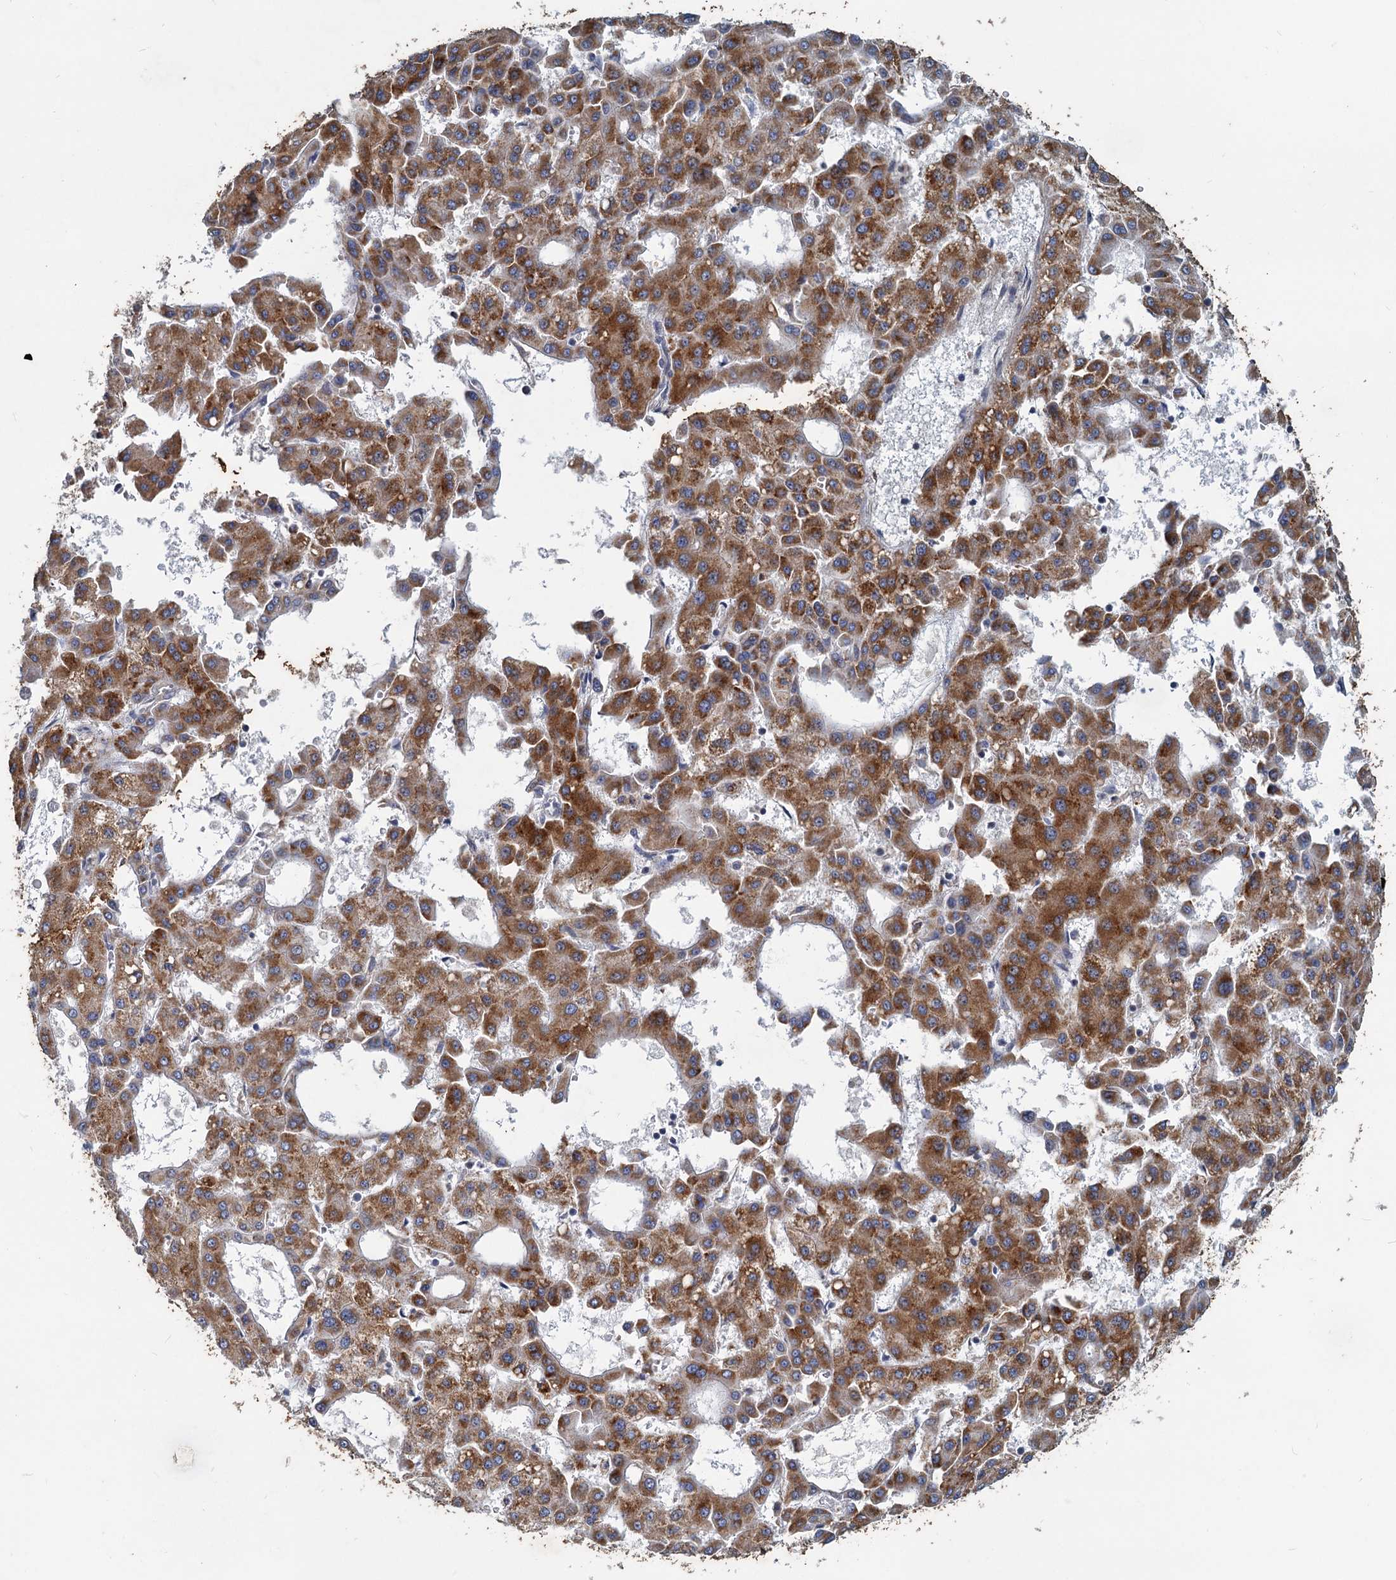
{"staining": {"intensity": "moderate", "quantity": ">75%", "location": "cytoplasmic/membranous"}, "tissue": "liver cancer", "cell_type": "Tumor cells", "image_type": "cancer", "snomed": [{"axis": "morphology", "description": "Carcinoma, Hepatocellular, NOS"}, {"axis": "topography", "description": "Liver"}], "caption": "Immunohistochemistry (IHC) image of liver cancer stained for a protein (brown), which reveals medium levels of moderate cytoplasmic/membranous positivity in about >75% of tumor cells.", "gene": "SLC2A7", "patient": {"sex": "male", "age": 47}}